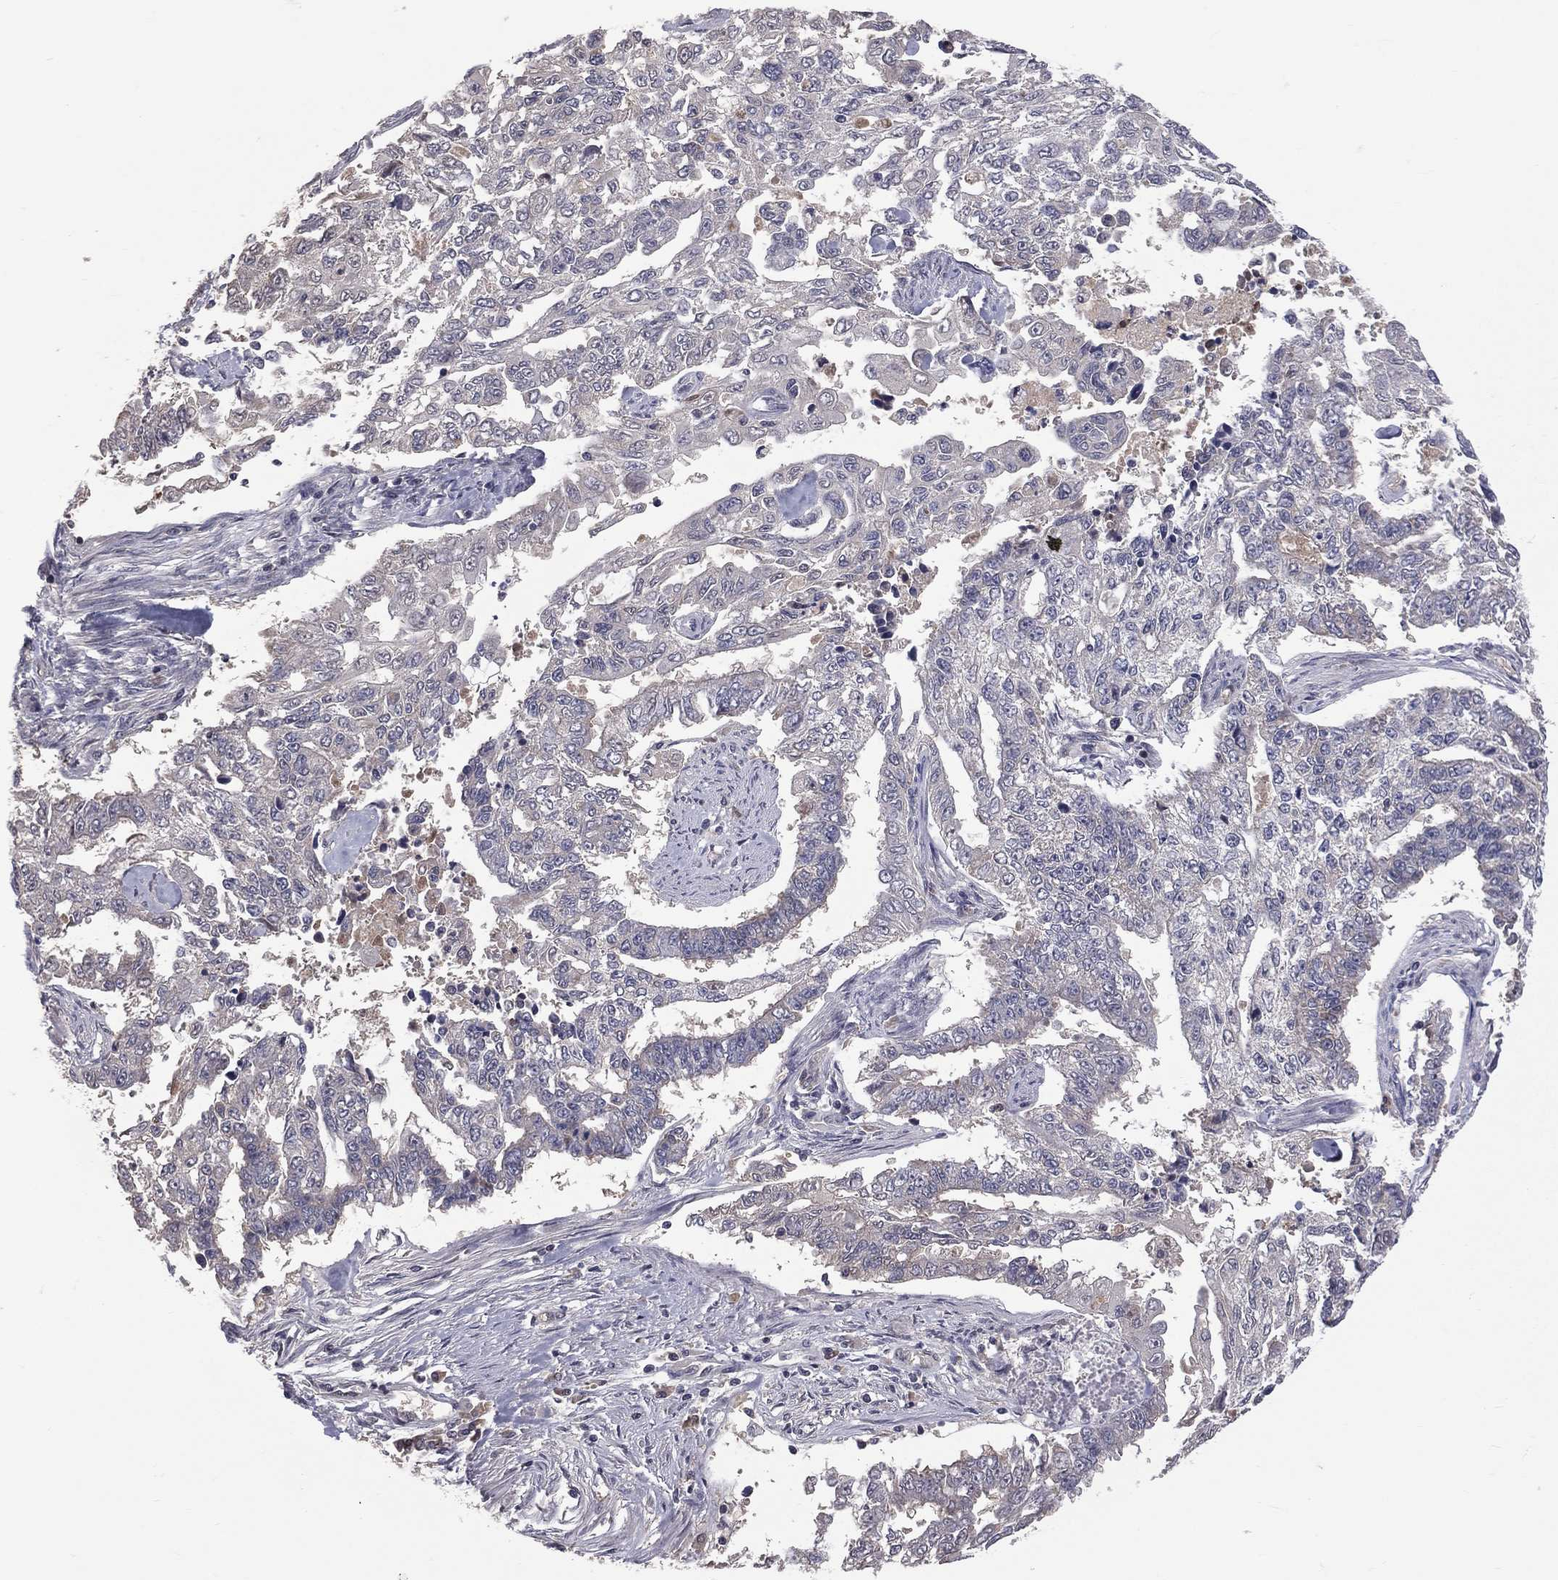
{"staining": {"intensity": "negative", "quantity": "none", "location": "none"}, "tissue": "endometrial cancer", "cell_type": "Tumor cells", "image_type": "cancer", "snomed": [{"axis": "morphology", "description": "Adenocarcinoma, NOS"}, {"axis": "topography", "description": "Uterus"}], "caption": "The histopathology image displays no significant staining in tumor cells of adenocarcinoma (endometrial).", "gene": "DSG4", "patient": {"sex": "female", "age": 59}}